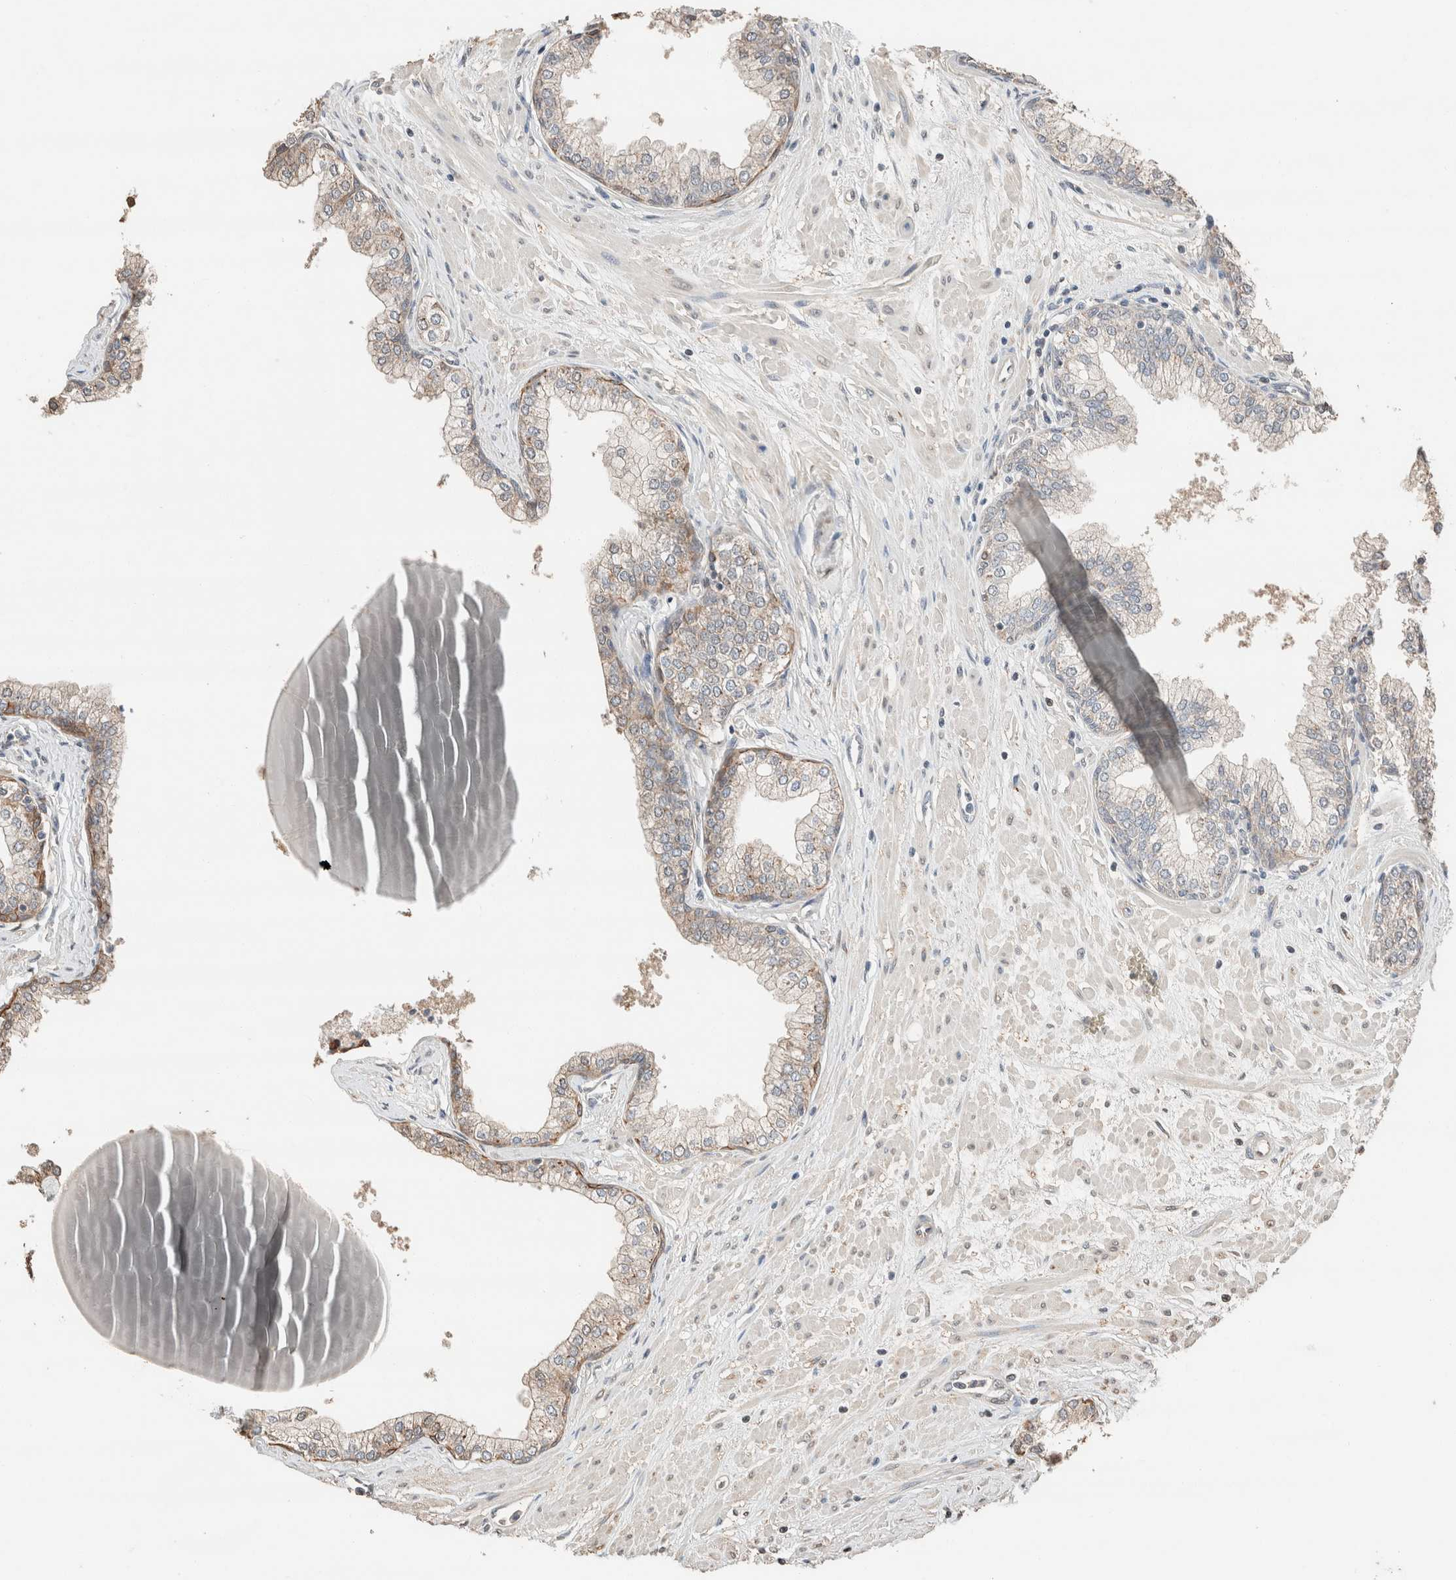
{"staining": {"intensity": "moderate", "quantity": "25%-75%", "location": "cytoplasmic/membranous"}, "tissue": "prostate", "cell_type": "Glandular cells", "image_type": "normal", "snomed": [{"axis": "morphology", "description": "Normal tissue, NOS"}, {"axis": "morphology", "description": "Urothelial carcinoma, Low grade"}, {"axis": "topography", "description": "Urinary bladder"}, {"axis": "topography", "description": "Prostate"}], "caption": "This photomicrograph demonstrates immunohistochemistry (IHC) staining of unremarkable human prostate, with medium moderate cytoplasmic/membranous positivity in approximately 25%-75% of glandular cells.", "gene": "TUBD1", "patient": {"sex": "male", "age": 60}}